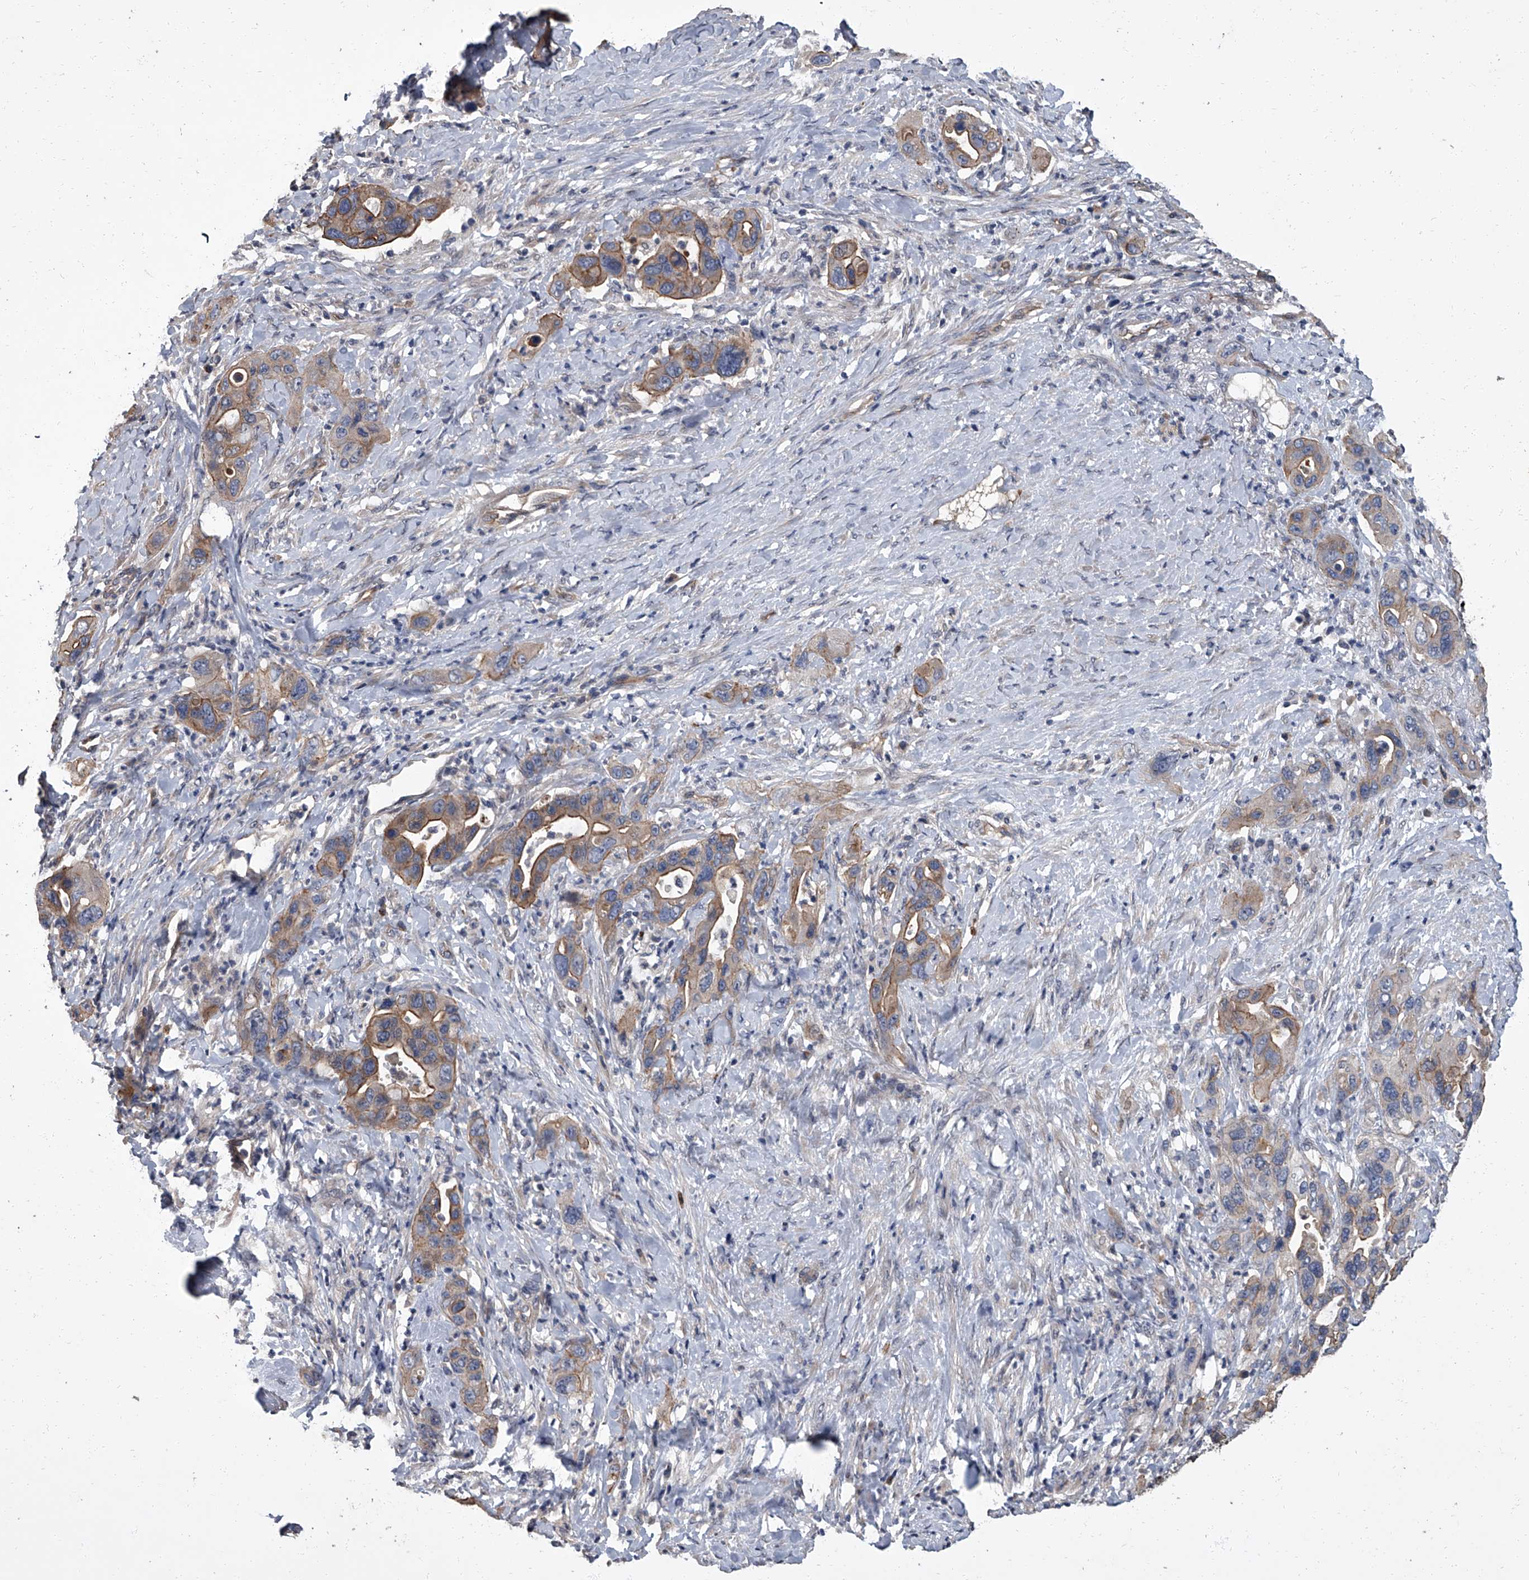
{"staining": {"intensity": "moderate", "quantity": ">75%", "location": "cytoplasmic/membranous"}, "tissue": "pancreatic cancer", "cell_type": "Tumor cells", "image_type": "cancer", "snomed": [{"axis": "morphology", "description": "Adenocarcinoma, NOS"}, {"axis": "topography", "description": "Pancreas"}], "caption": "An image of pancreatic cancer (adenocarcinoma) stained for a protein exhibits moderate cytoplasmic/membranous brown staining in tumor cells. (Stains: DAB (3,3'-diaminobenzidine) in brown, nuclei in blue, Microscopy: brightfield microscopy at high magnification).", "gene": "SIRT4", "patient": {"sex": "female", "age": 71}}